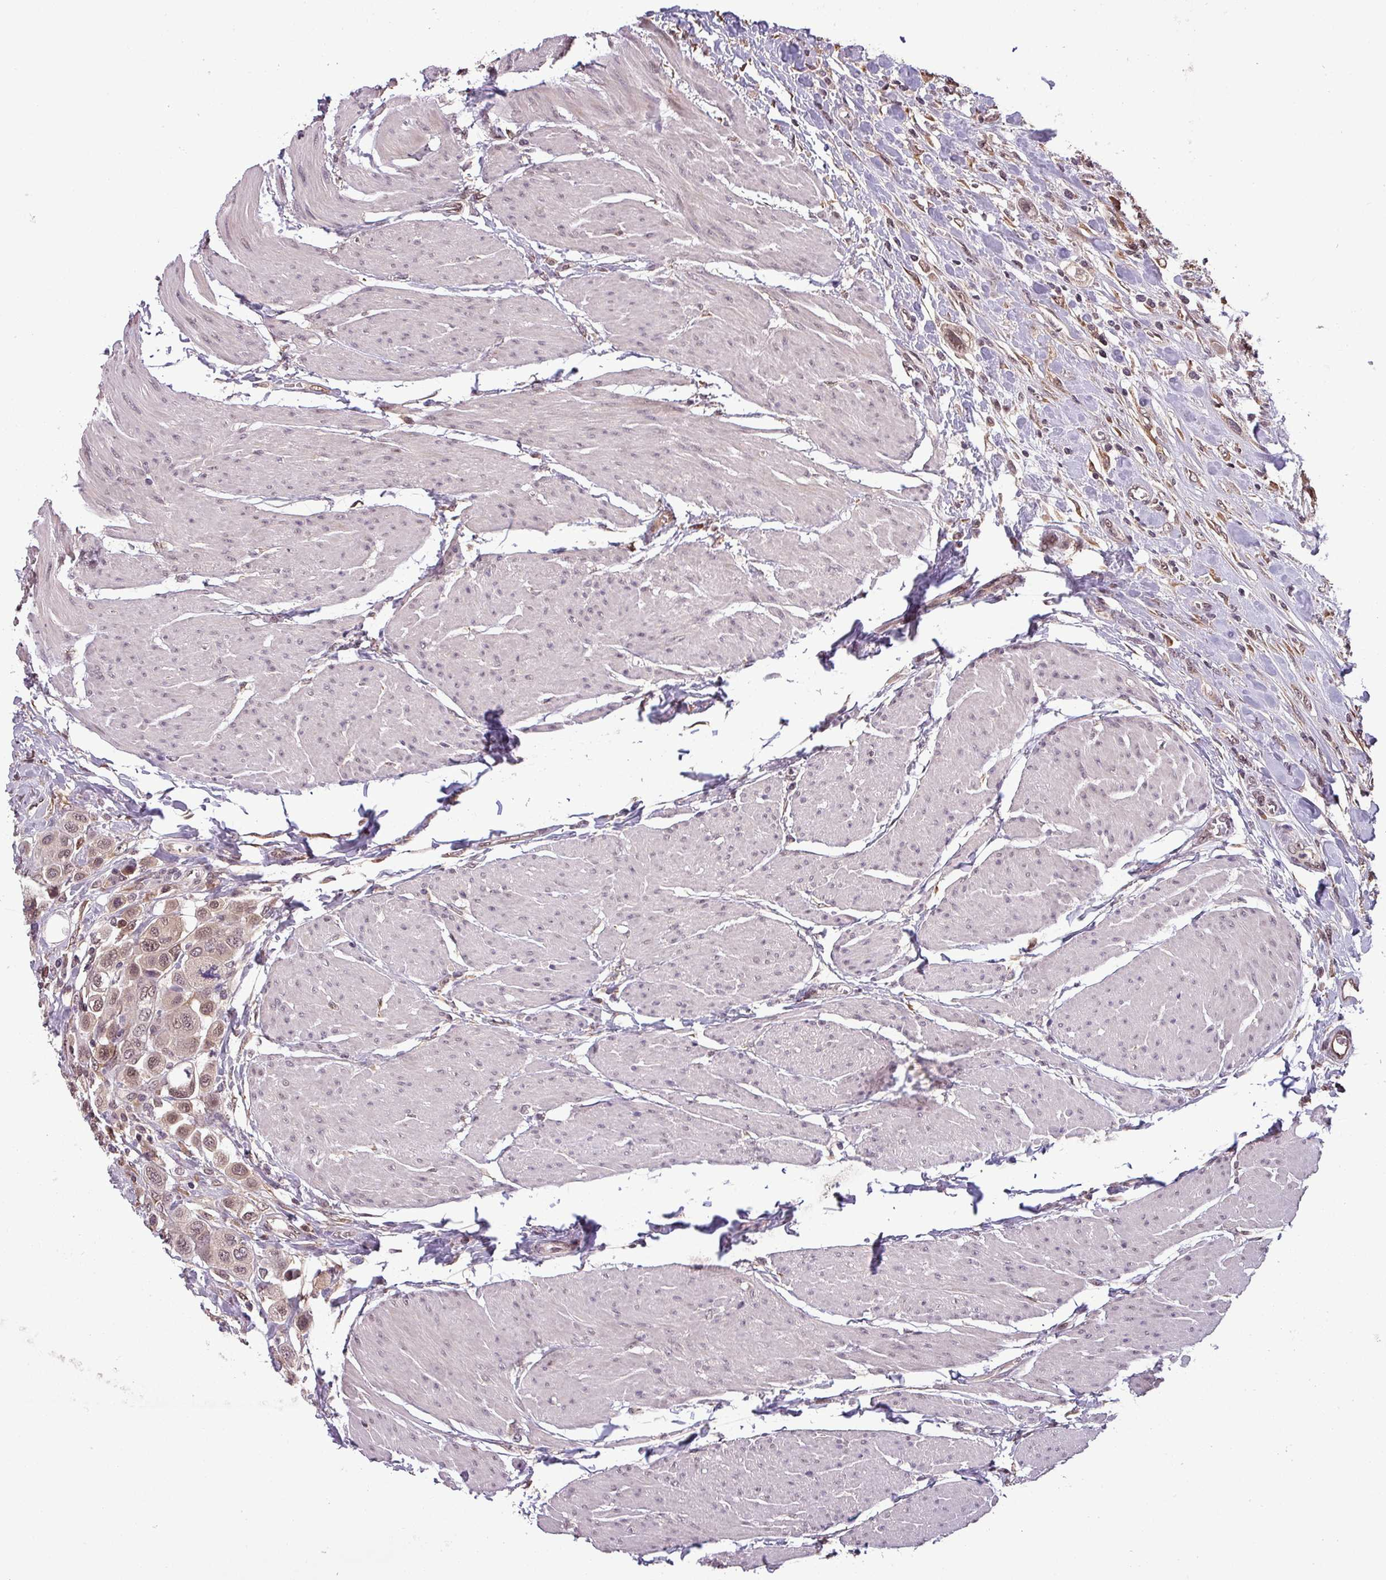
{"staining": {"intensity": "moderate", "quantity": "25%-75%", "location": "nuclear"}, "tissue": "urothelial cancer", "cell_type": "Tumor cells", "image_type": "cancer", "snomed": [{"axis": "morphology", "description": "Urothelial carcinoma, High grade"}, {"axis": "topography", "description": "Urinary bladder"}], "caption": "Brown immunohistochemical staining in urothelial cancer displays moderate nuclear positivity in about 25%-75% of tumor cells.", "gene": "NOB1", "patient": {"sex": "male", "age": 50}}